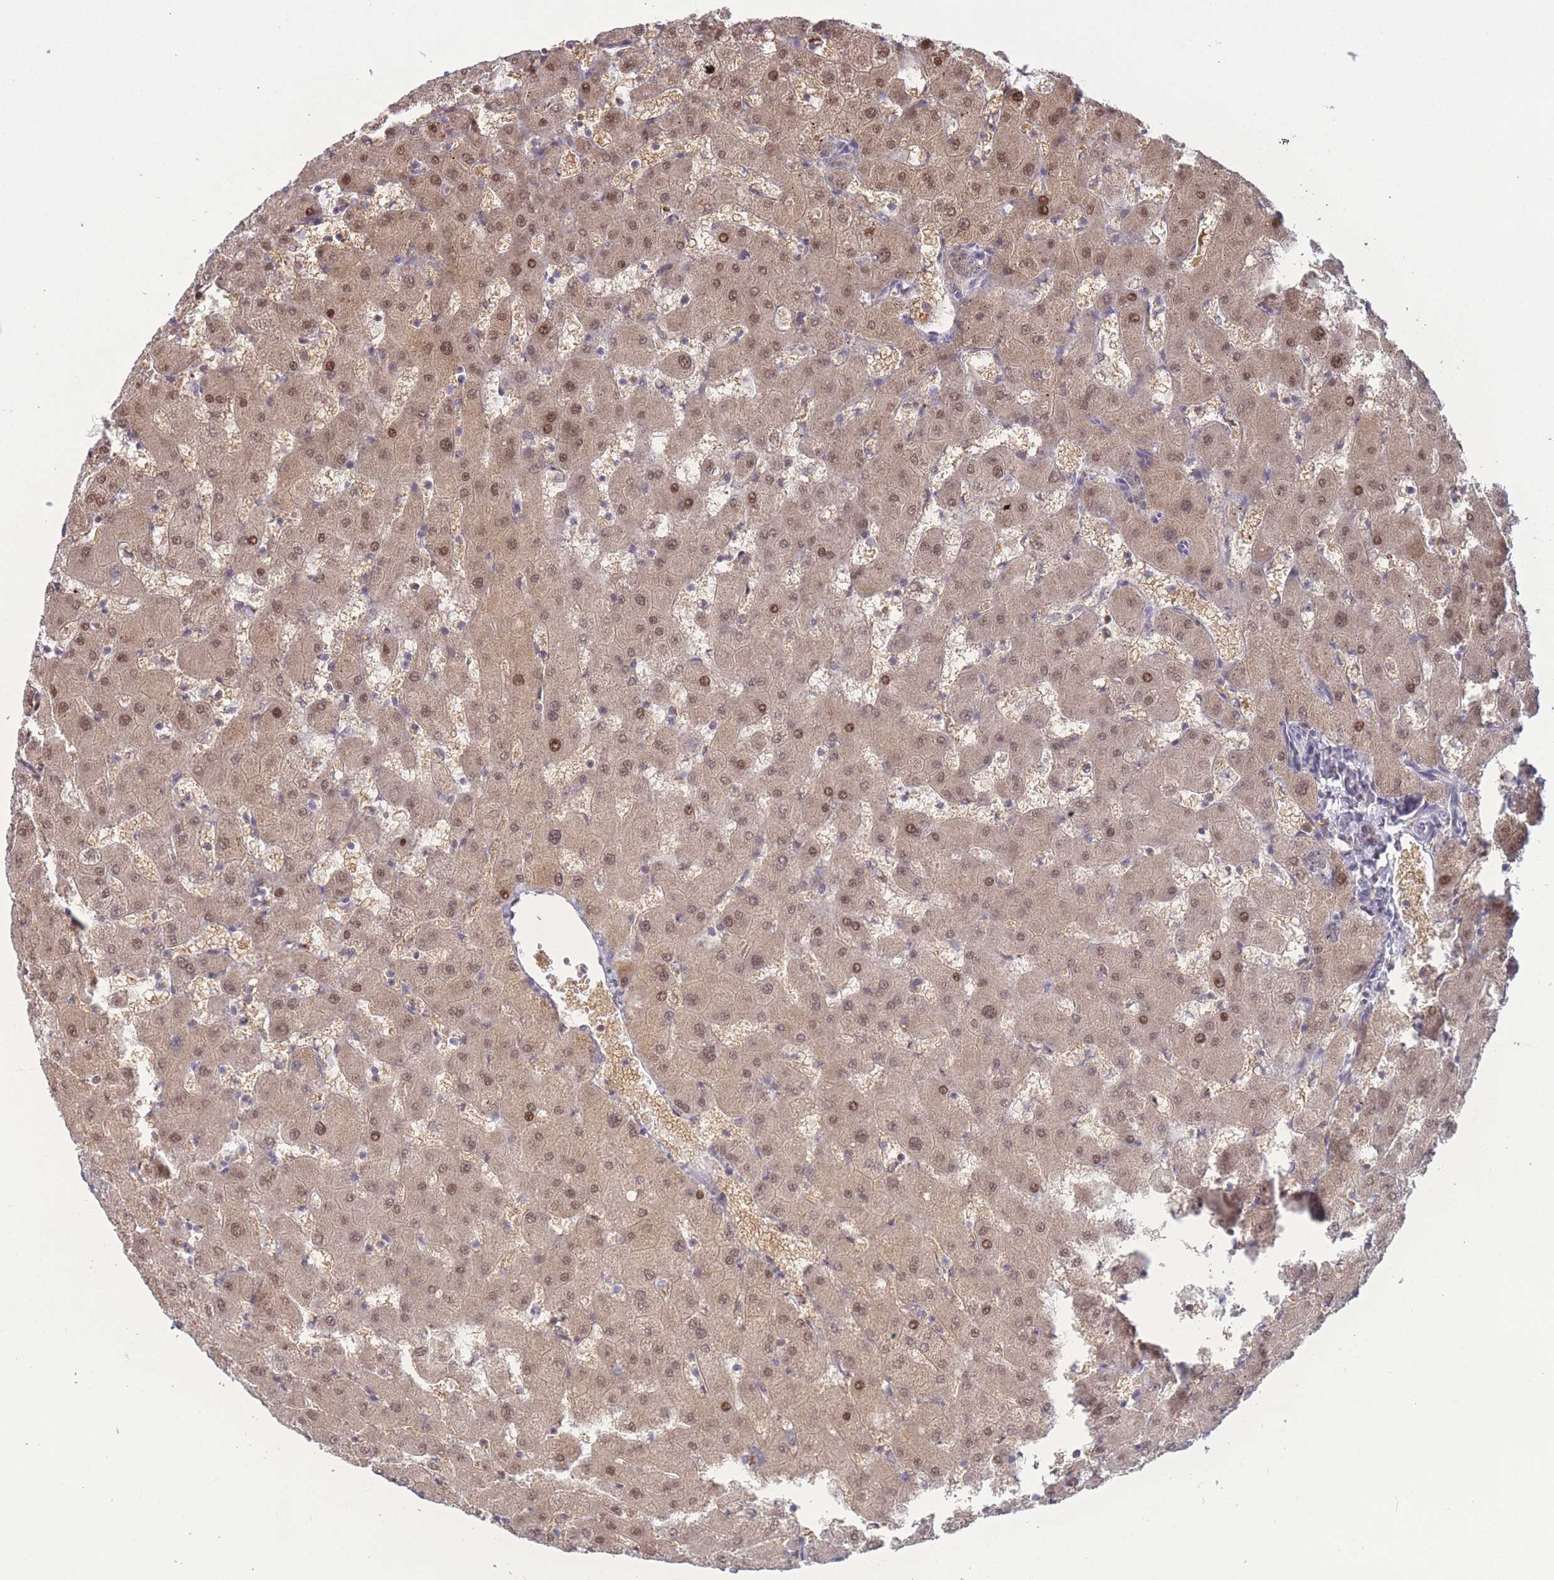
{"staining": {"intensity": "weak", "quantity": ">75%", "location": "cytoplasmic/membranous,nuclear"}, "tissue": "liver", "cell_type": "Cholangiocytes", "image_type": "normal", "snomed": [{"axis": "morphology", "description": "Normal tissue, NOS"}, {"axis": "topography", "description": "Liver"}], "caption": "Benign liver demonstrates weak cytoplasmic/membranous,nuclear expression in approximately >75% of cholangiocytes, visualized by immunohistochemistry.", "gene": "DEAF1", "patient": {"sex": "female", "age": 63}}